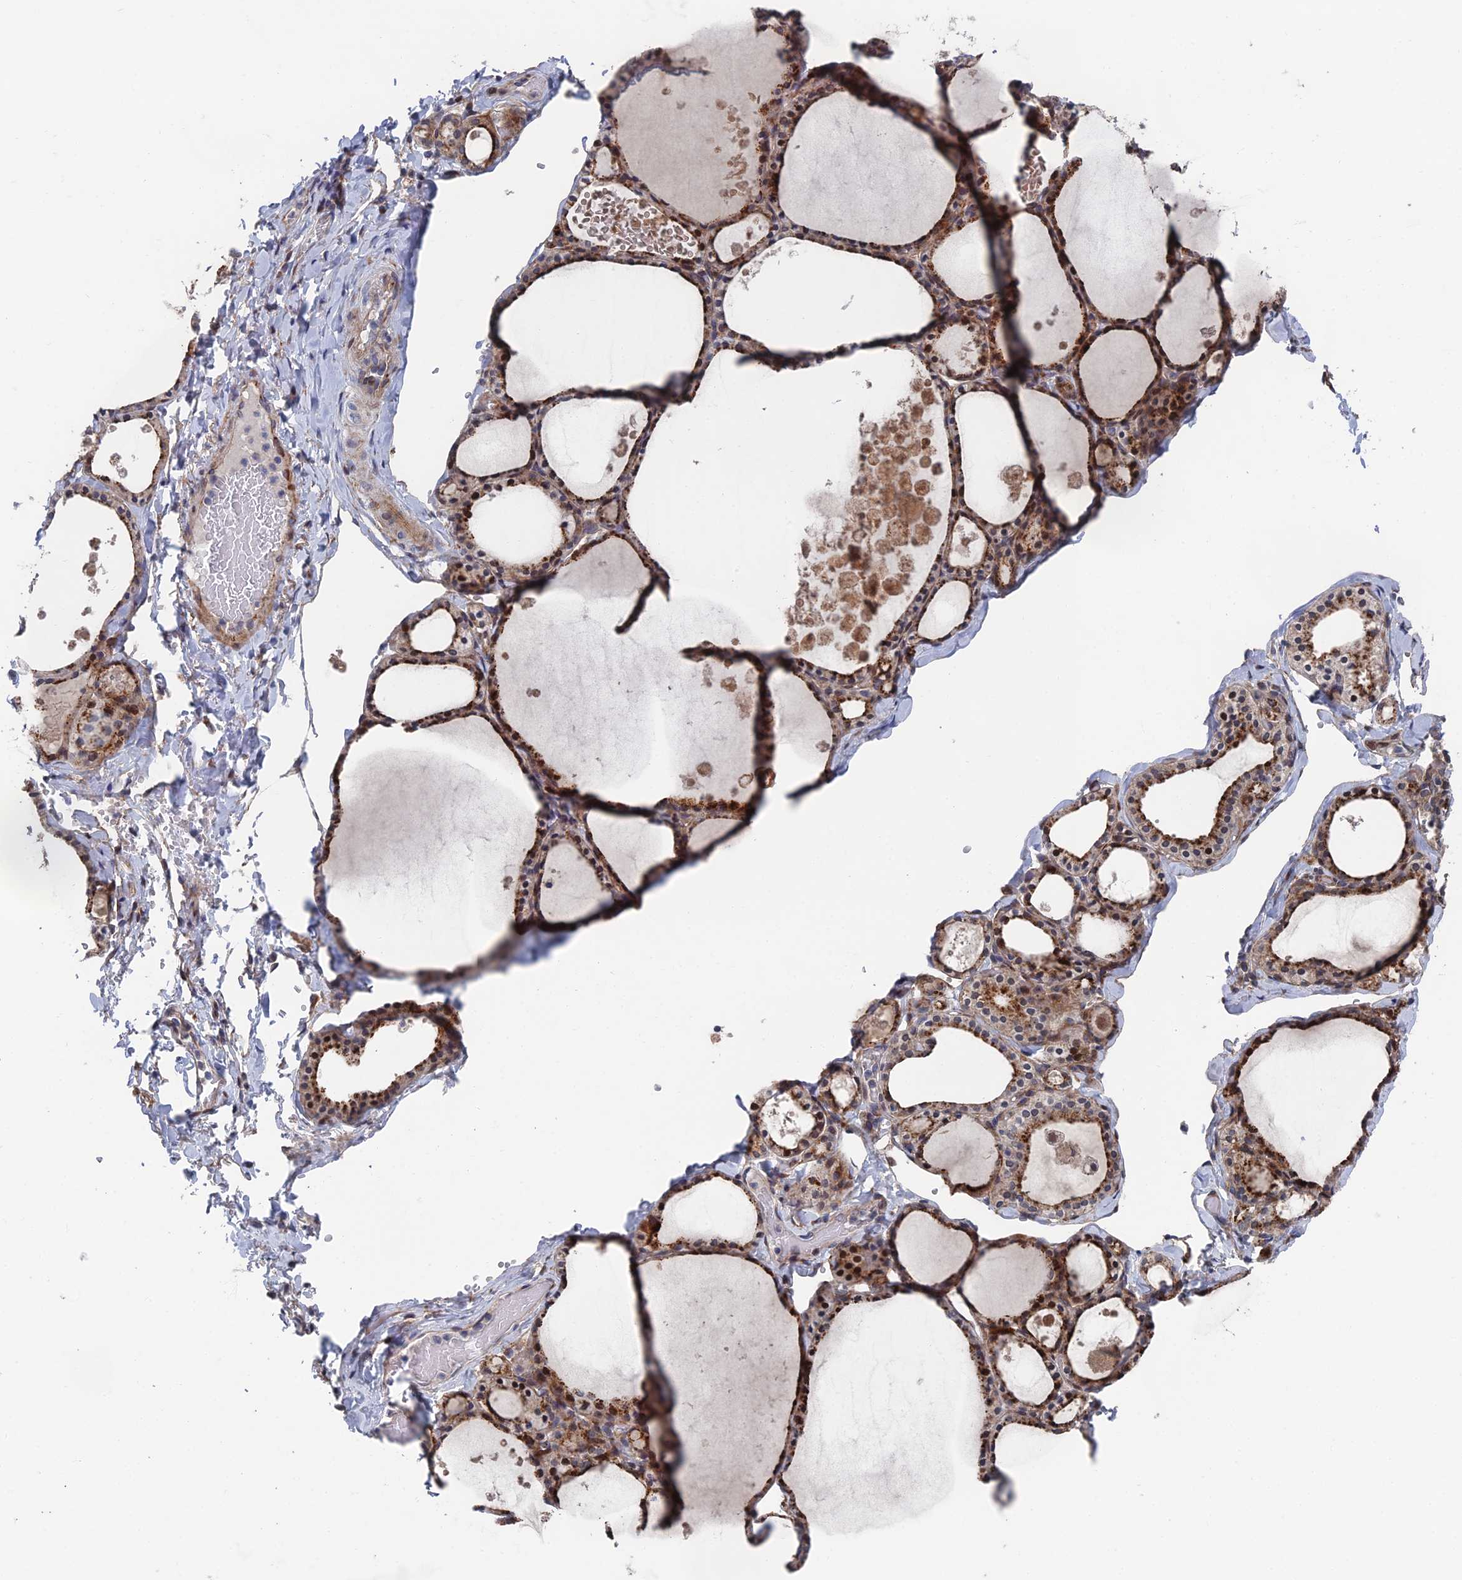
{"staining": {"intensity": "strong", "quantity": ">75%", "location": "cytoplasmic/membranous"}, "tissue": "thyroid gland", "cell_type": "Glandular cells", "image_type": "normal", "snomed": [{"axis": "morphology", "description": "Normal tissue, NOS"}, {"axis": "topography", "description": "Thyroid gland"}], "caption": "DAB (3,3'-diaminobenzidine) immunohistochemical staining of benign thyroid gland demonstrates strong cytoplasmic/membranous protein expression in approximately >75% of glandular cells.", "gene": "GTF2IRD1", "patient": {"sex": "male", "age": 56}}